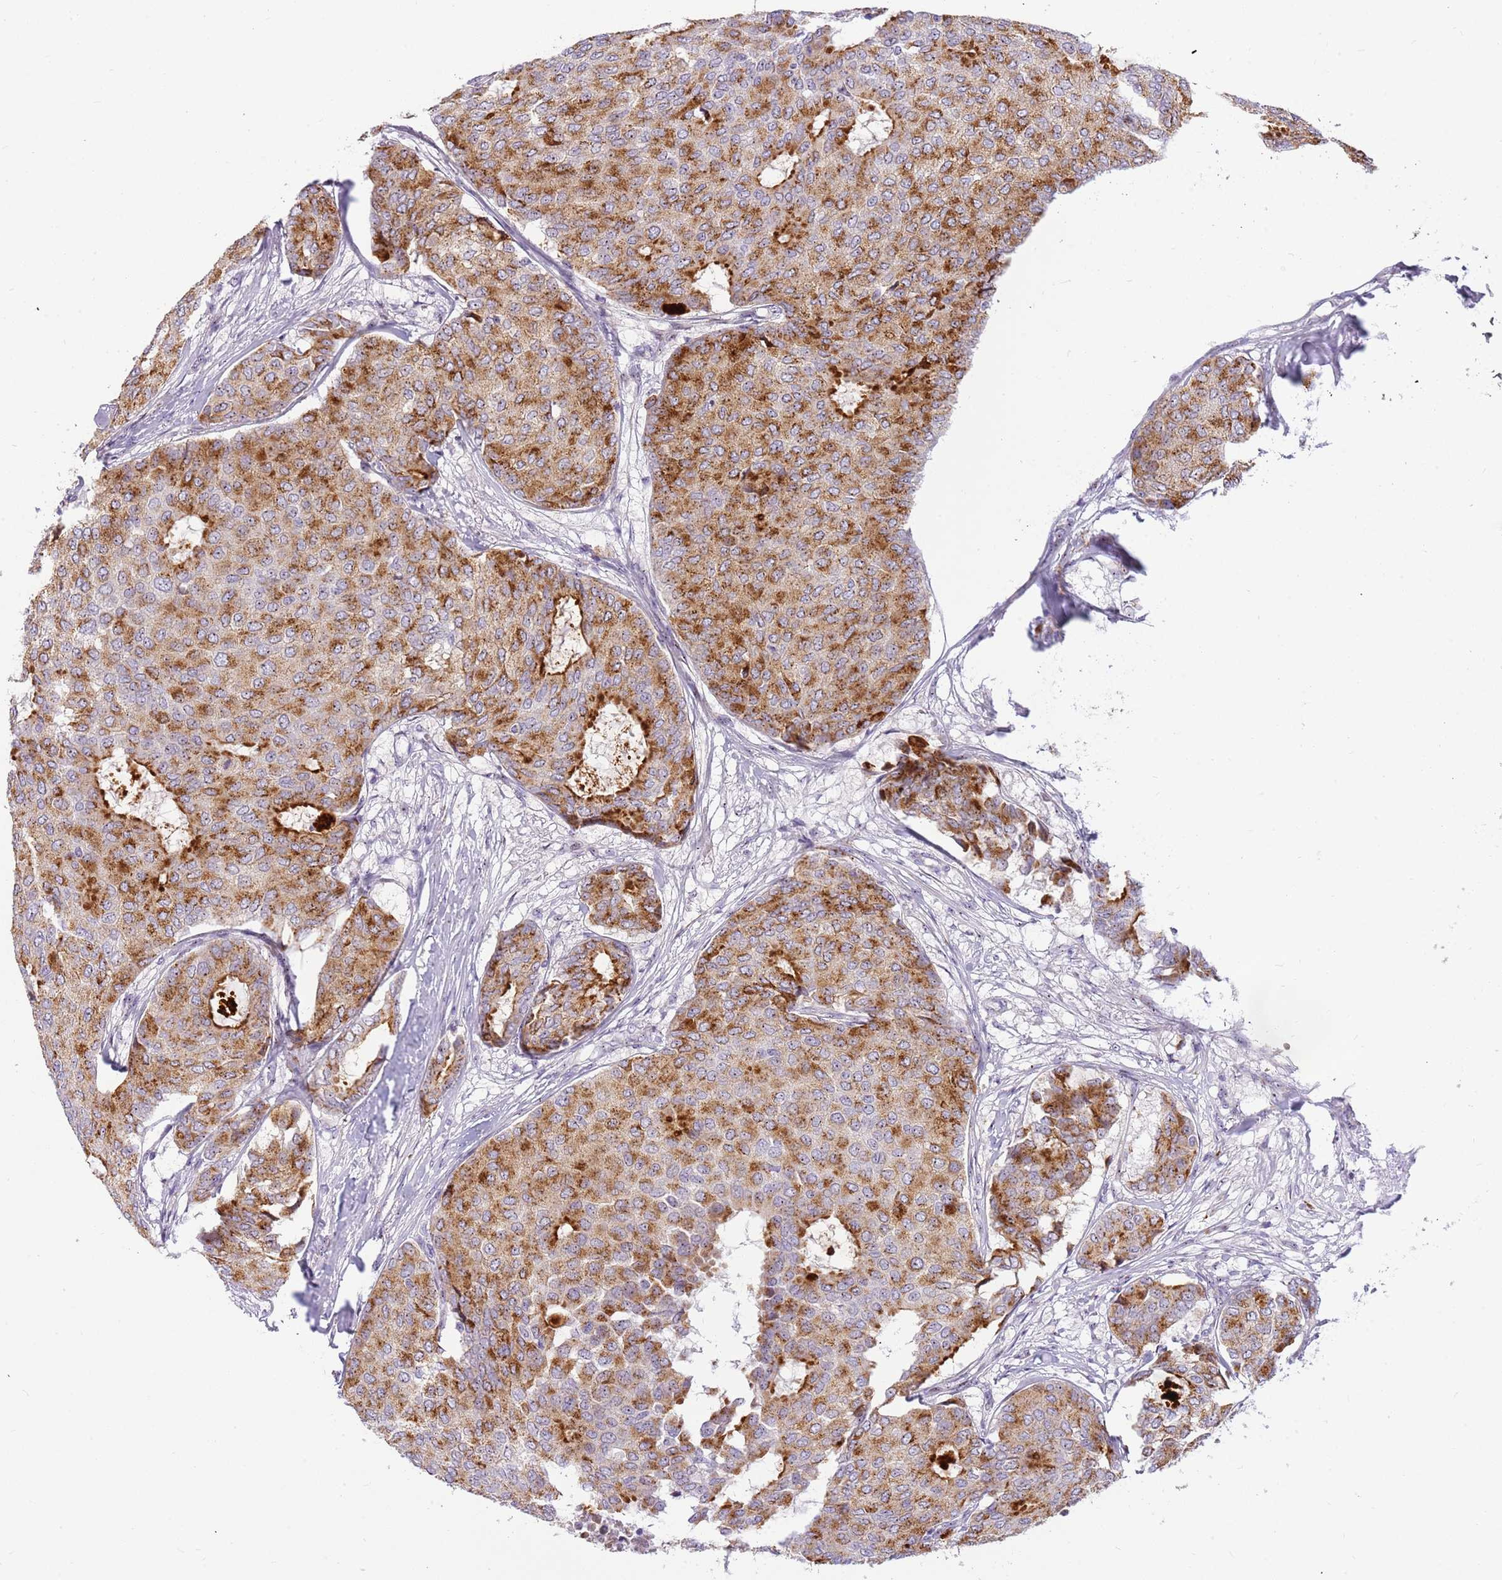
{"staining": {"intensity": "moderate", "quantity": ">75%", "location": "cytoplasmic/membranous"}, "tissue": "breast cancer", "cell_type": "Tumor cells", "image_type": "cancer", "snomed": [{"axis": "morphology", "description": "Duct carcinoma"}, {"axis": "topography", "description": "Breast"}], "caption": "IHC histopathology image of neoplastic tissue: breast cancer (intraductal carcinoma) stained using IHC demonstrates medium levels of moderate protein expression localized specifically in the cytoplasmic/membranous of tumor cells, appearing as a cytoplasmic/membranous brown color.", "gene": "DNAJA3", "patient": {"sex": "female", "age": 75}}